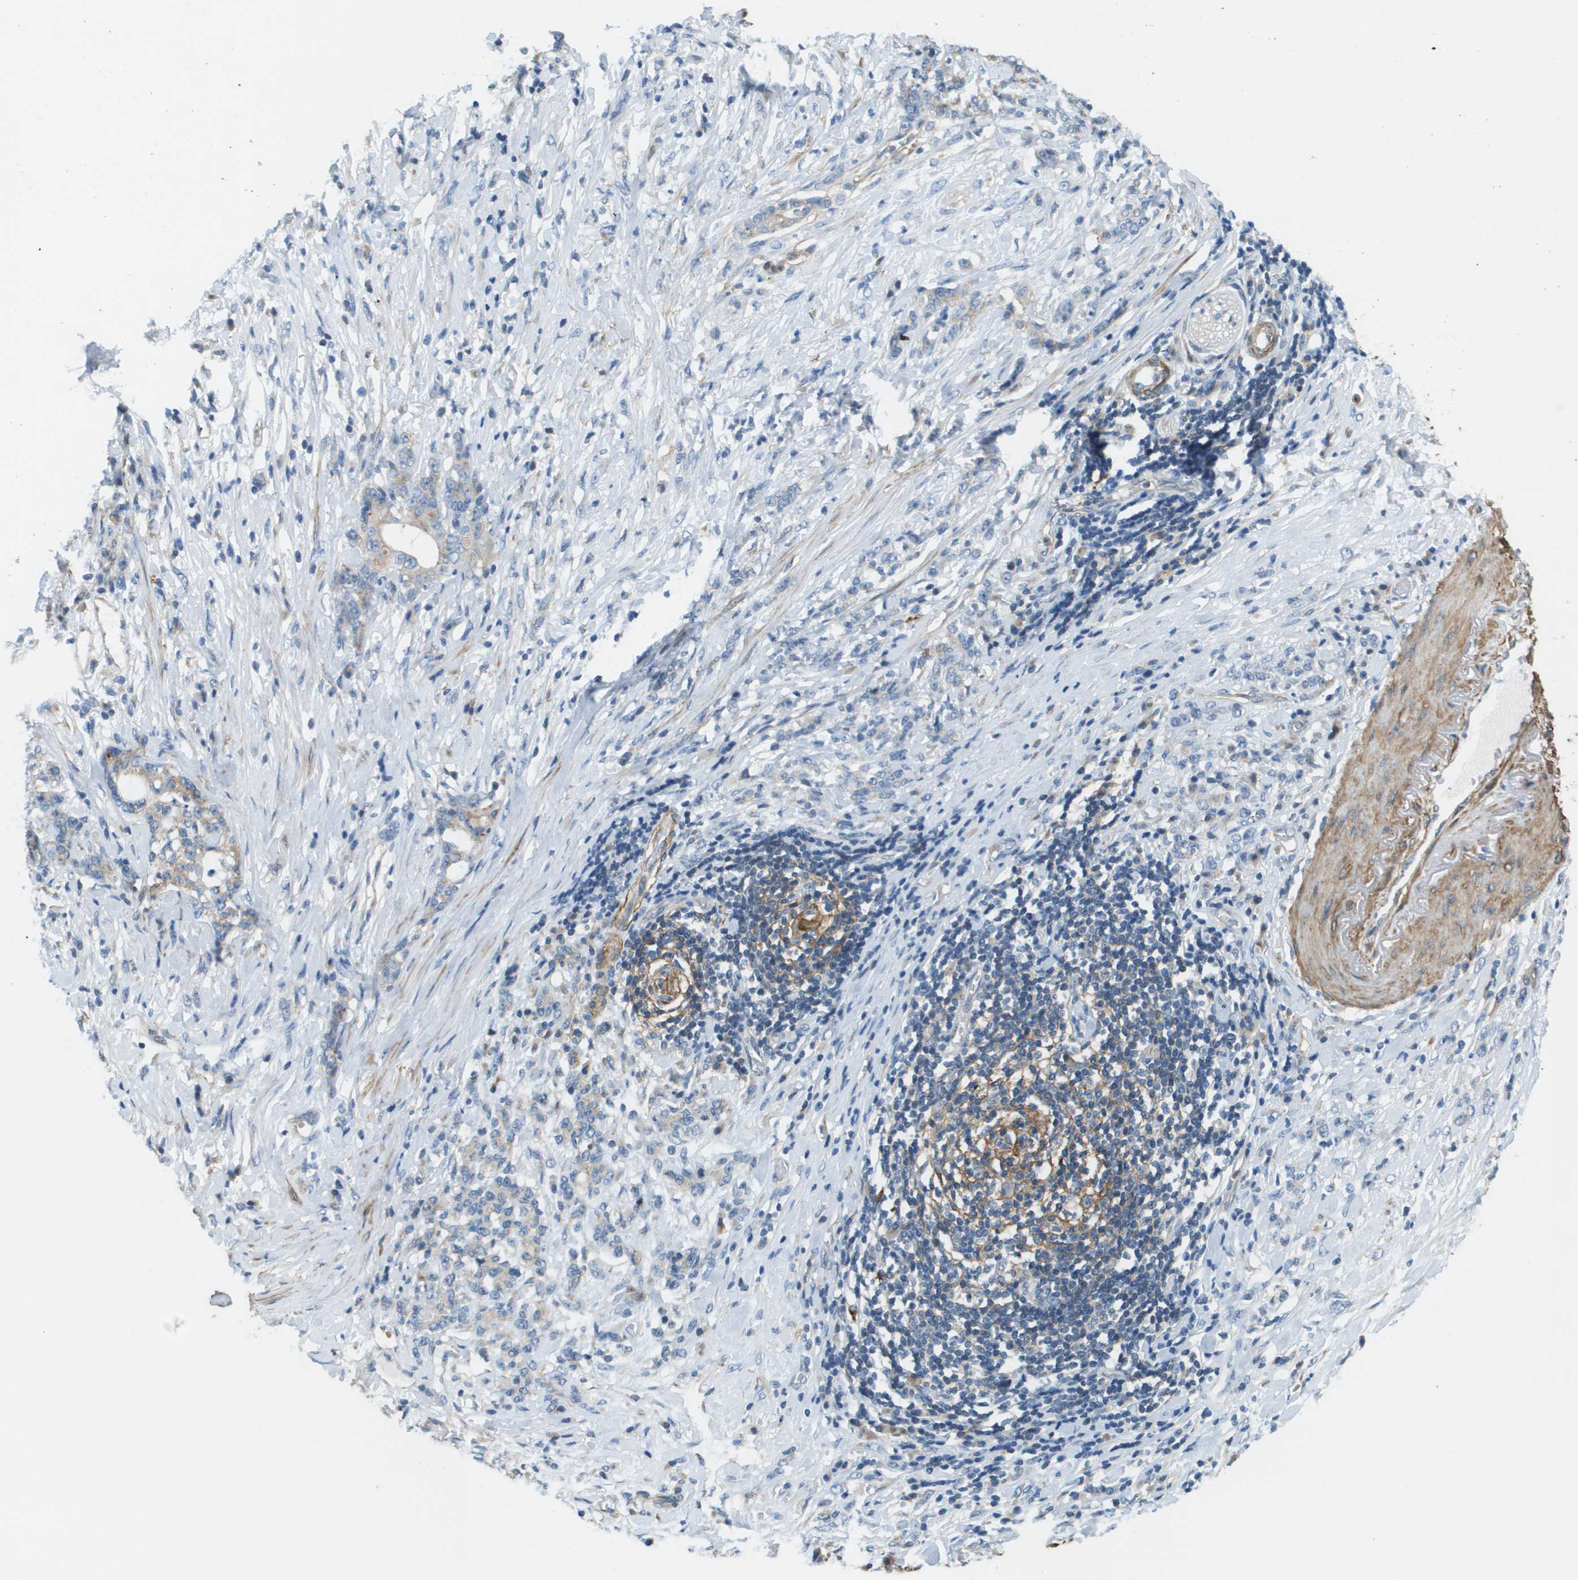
{"staining": {"intensity": "weak", "quantity": "<25%", "location": "cytoplasmic/membranous"}, "tissue": "stomach cancer", "cell_type": "Tumor cells", "image_type": "cancer", "snomed": [{"axis": "morphology", "description": "Adenocarcinoma, NOS"}, {"axis": "topography", "description": "Stomach, lower"}], "caption": "This is an immunohistochemistry (IHC) image of stomach adenocarcinoma. There is no expression in tumor cells.", "gene": "MYH11", "patient": {"sex": "male", "age": 88}}